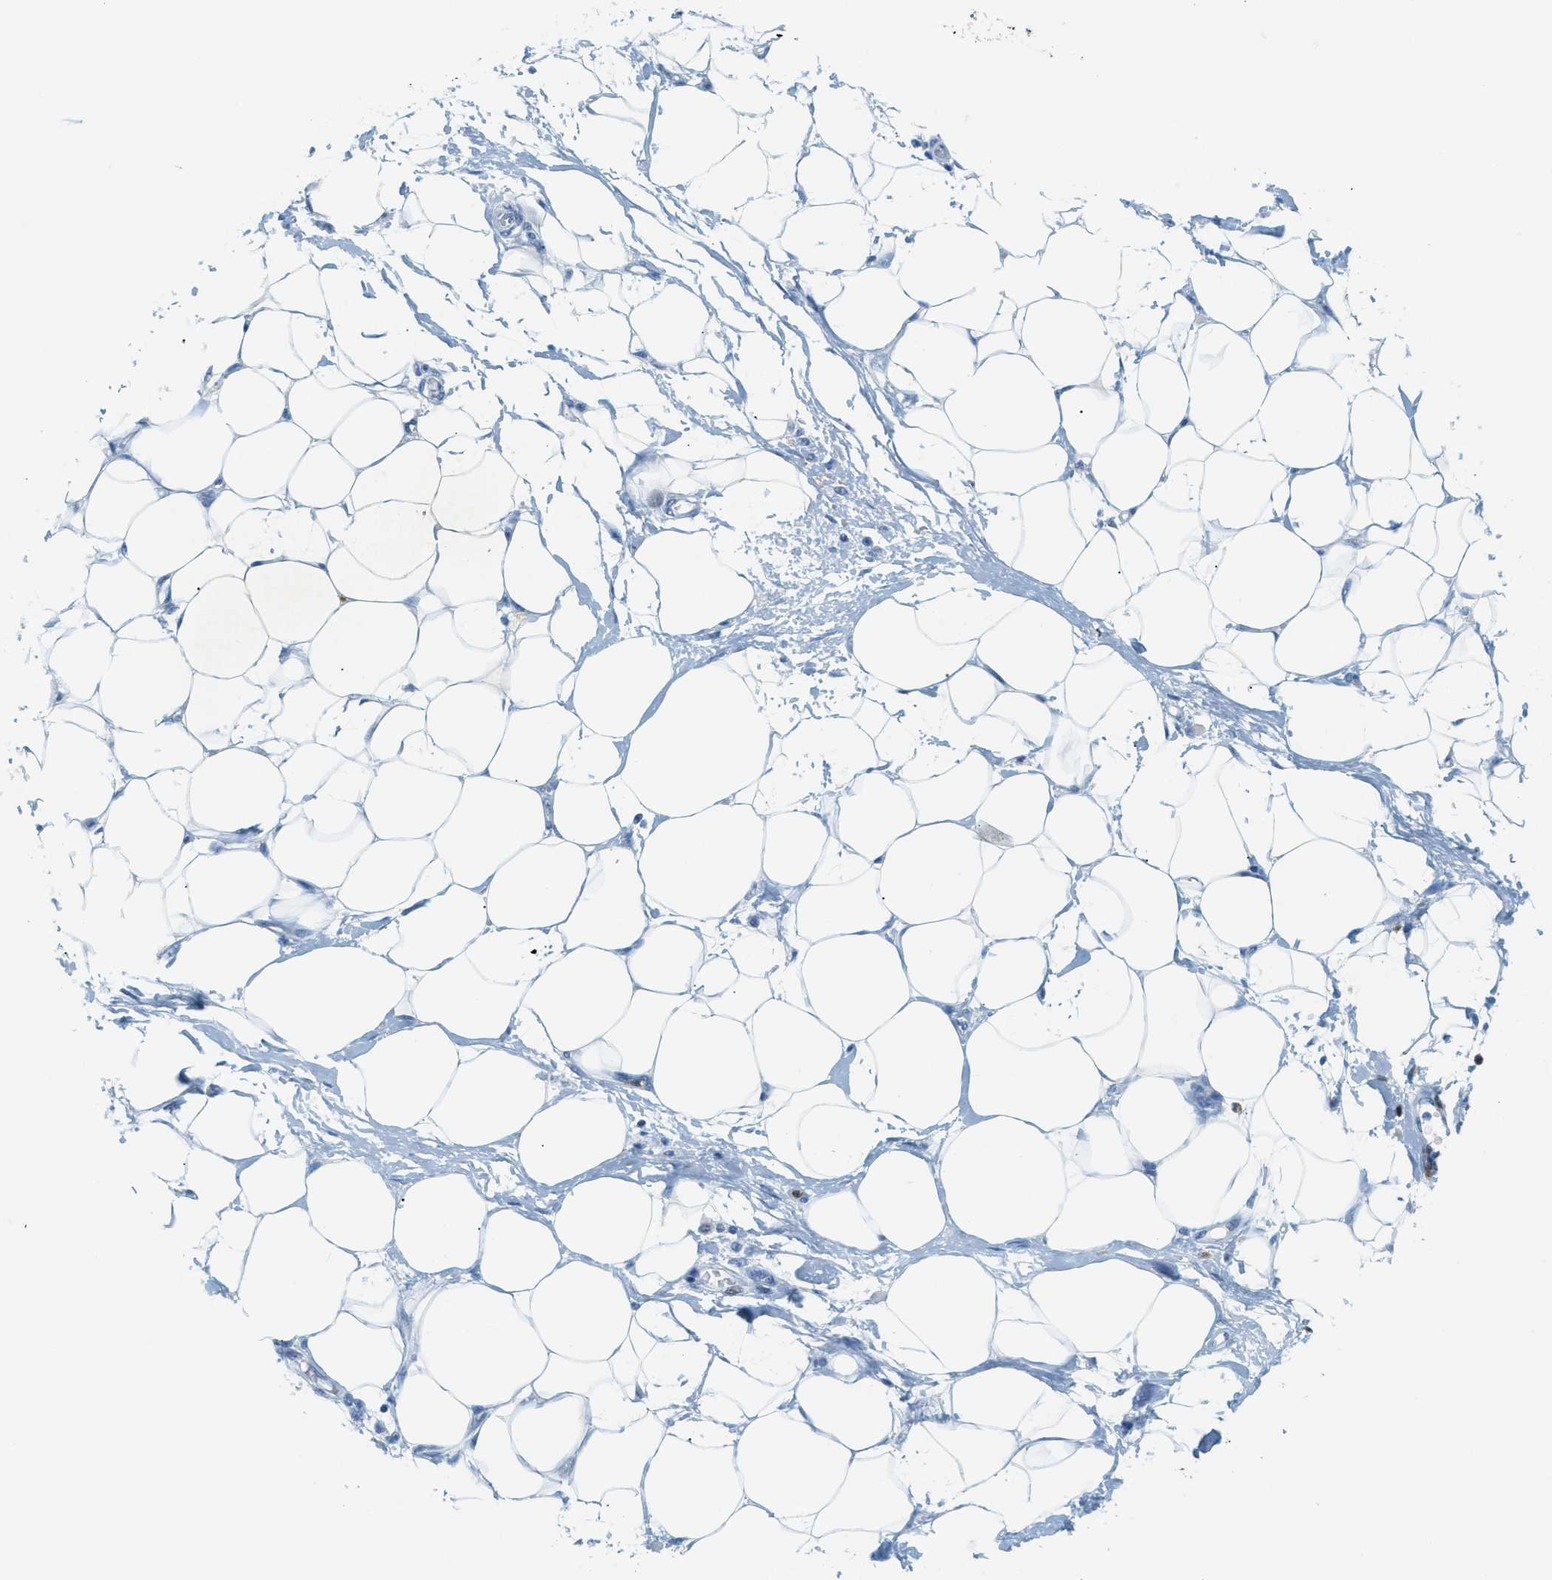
{"staining": {"intensity": "negative", "quantity": "none", "location": "none"}, "tissue": "adipose tissue", "cell_type": "Adipocytes", "image_type": "normal", "snomed": [{"axis": "morphology", "description": "Normal tissue, NOS"}, {"axis": "morphology", "description": "Urothelial carcinoma, High grade"}, {"axis": "topography", "description": "Vascular tissue"}, {"axis": "topography", "description": "Urinary bladder"}], "caption": "Photomicrograph shows no significant protein positivity in adipocytes of benign adipose tissue.", "gene": "LCN2", "patient": {"sex": "female", "age": 56}}